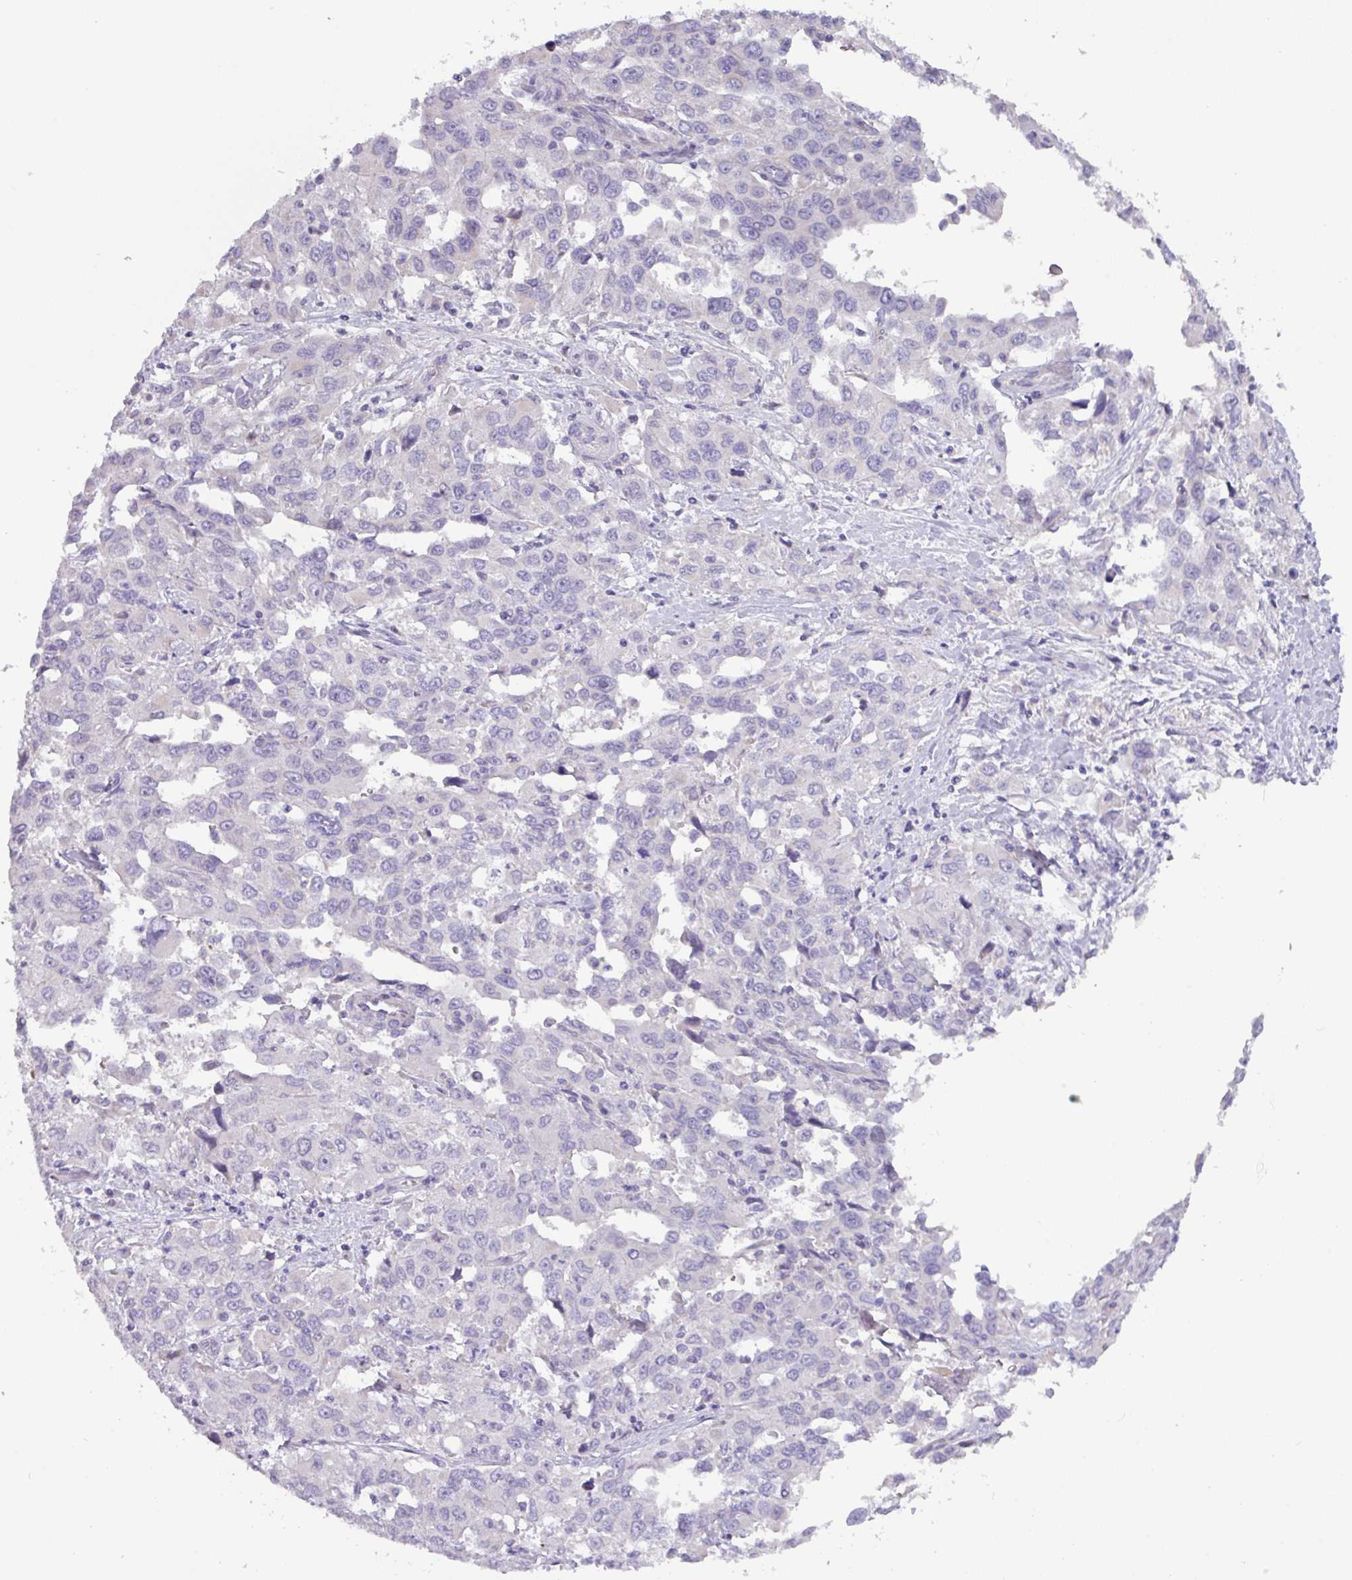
{"staining": {"intensity": "negative", "quantity": "none", "location": "none"}, "tissue": "liver cancer", "cell_type": "Tumor cells", "image_type": "cancer", "snomed": [{"axis": "morphology", "description": "Carcinoma, Hepatocellular, NOS"}, {"axis": "topography", "description": "Liver"}], "caption": "Tumor cells show no significant expression in hepatocellular carcinoma (liver). Nuclei are stained in blue.", "gene": "RGS16", "patient": {"sex": "male", "age": 63}}